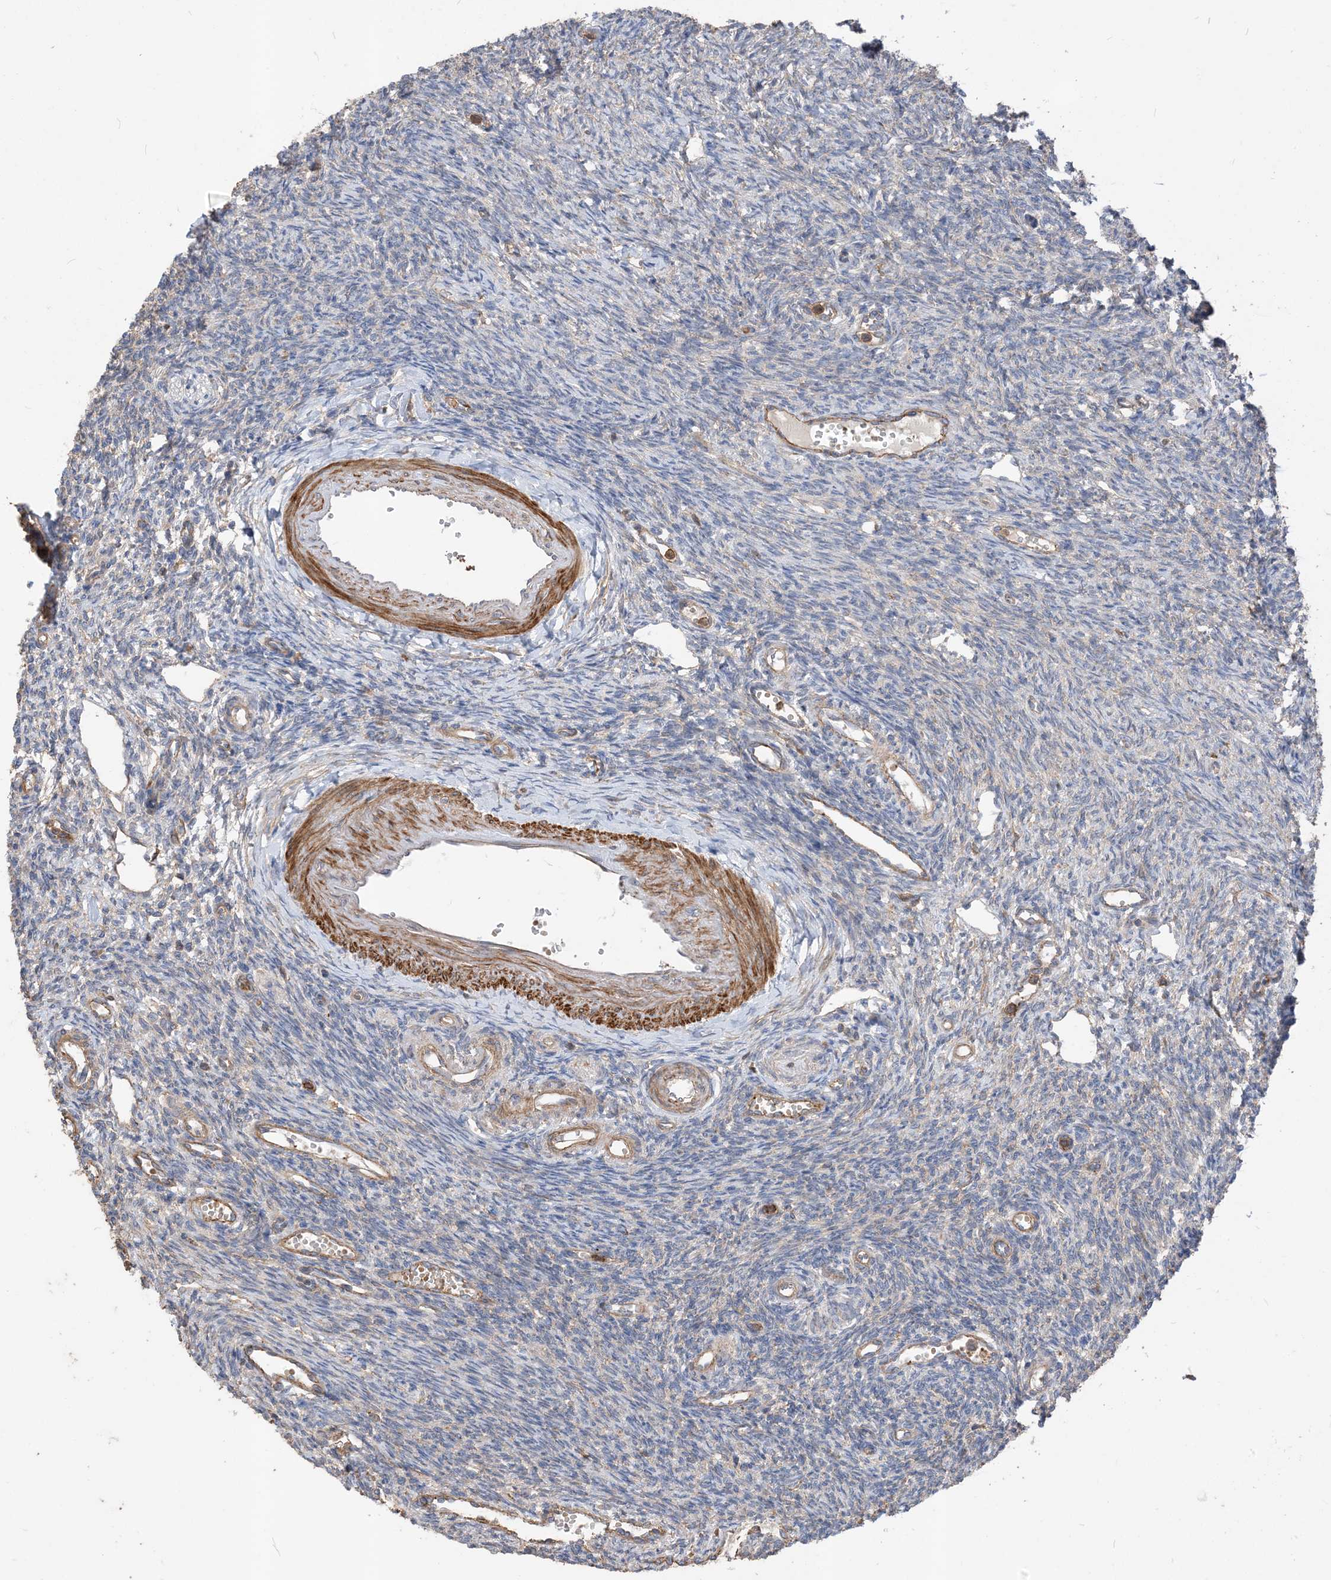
{"staining": {"intensity": "moderate", "quantity": "25%-75%", "location": "cytoplasmic/membranous"}, "tissue": "ovary", "cell_type": "Follicle cells", "image_type": "normal", "snomed": [{"axis": "morphology", "description": "Normal tissue, NOS"}, {"axis": "morphology", "description": "Cyst, NOS"}, {"axis": "topography", "description": "Ovary"}], "caption": "Immunohistochemistry micrograph of benign ovary stained for a protein (brown), which reveals medium levels of moderate cytoplasmic/membranous staining in about 25%-75% of follicle cells.", "gene": "PARVG", "patient": {"sex": "female", "age": 33}}